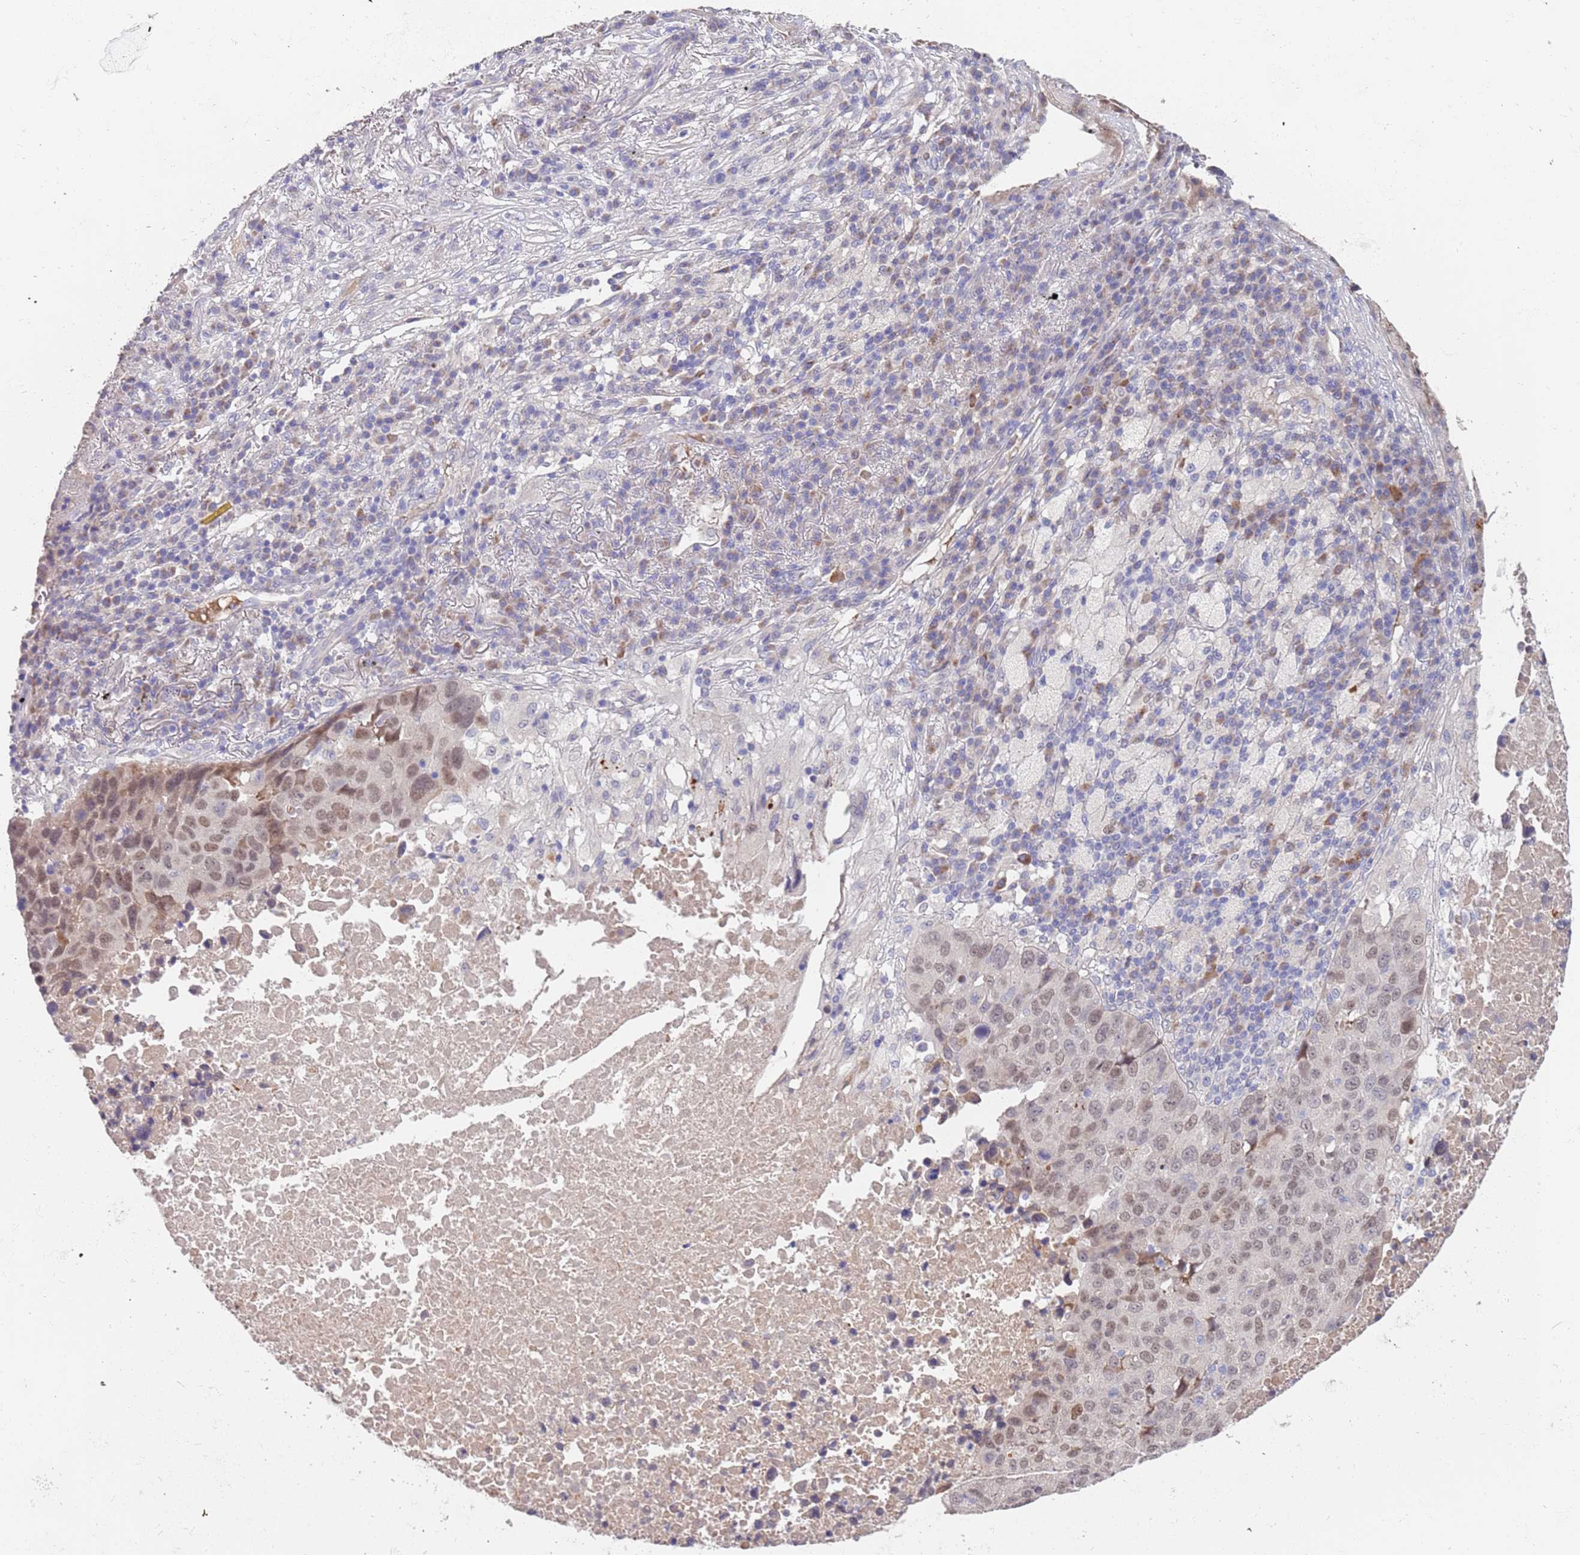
{"staining": {"intensity": "weak", "quantity": "25%-75%", "location": "nuclear"}, "tissue": "lung cancer", "cell_type": "Tumor cells", "image_type": "cancer", "snomed": [{"axis": "morphology", "description": "Squamous cell carcinoma, NOS"}, {"axis": "topography", "description": "Lung"}], "caption": "There is low levels of weak nuclear expression in tumor cells of lung cancer (squamous cell carcinoma), as demonstrated by immunohistochemical staining (brown color).", "gene": "ZNF746", "patient": {"sex": "male", "age": 73}}